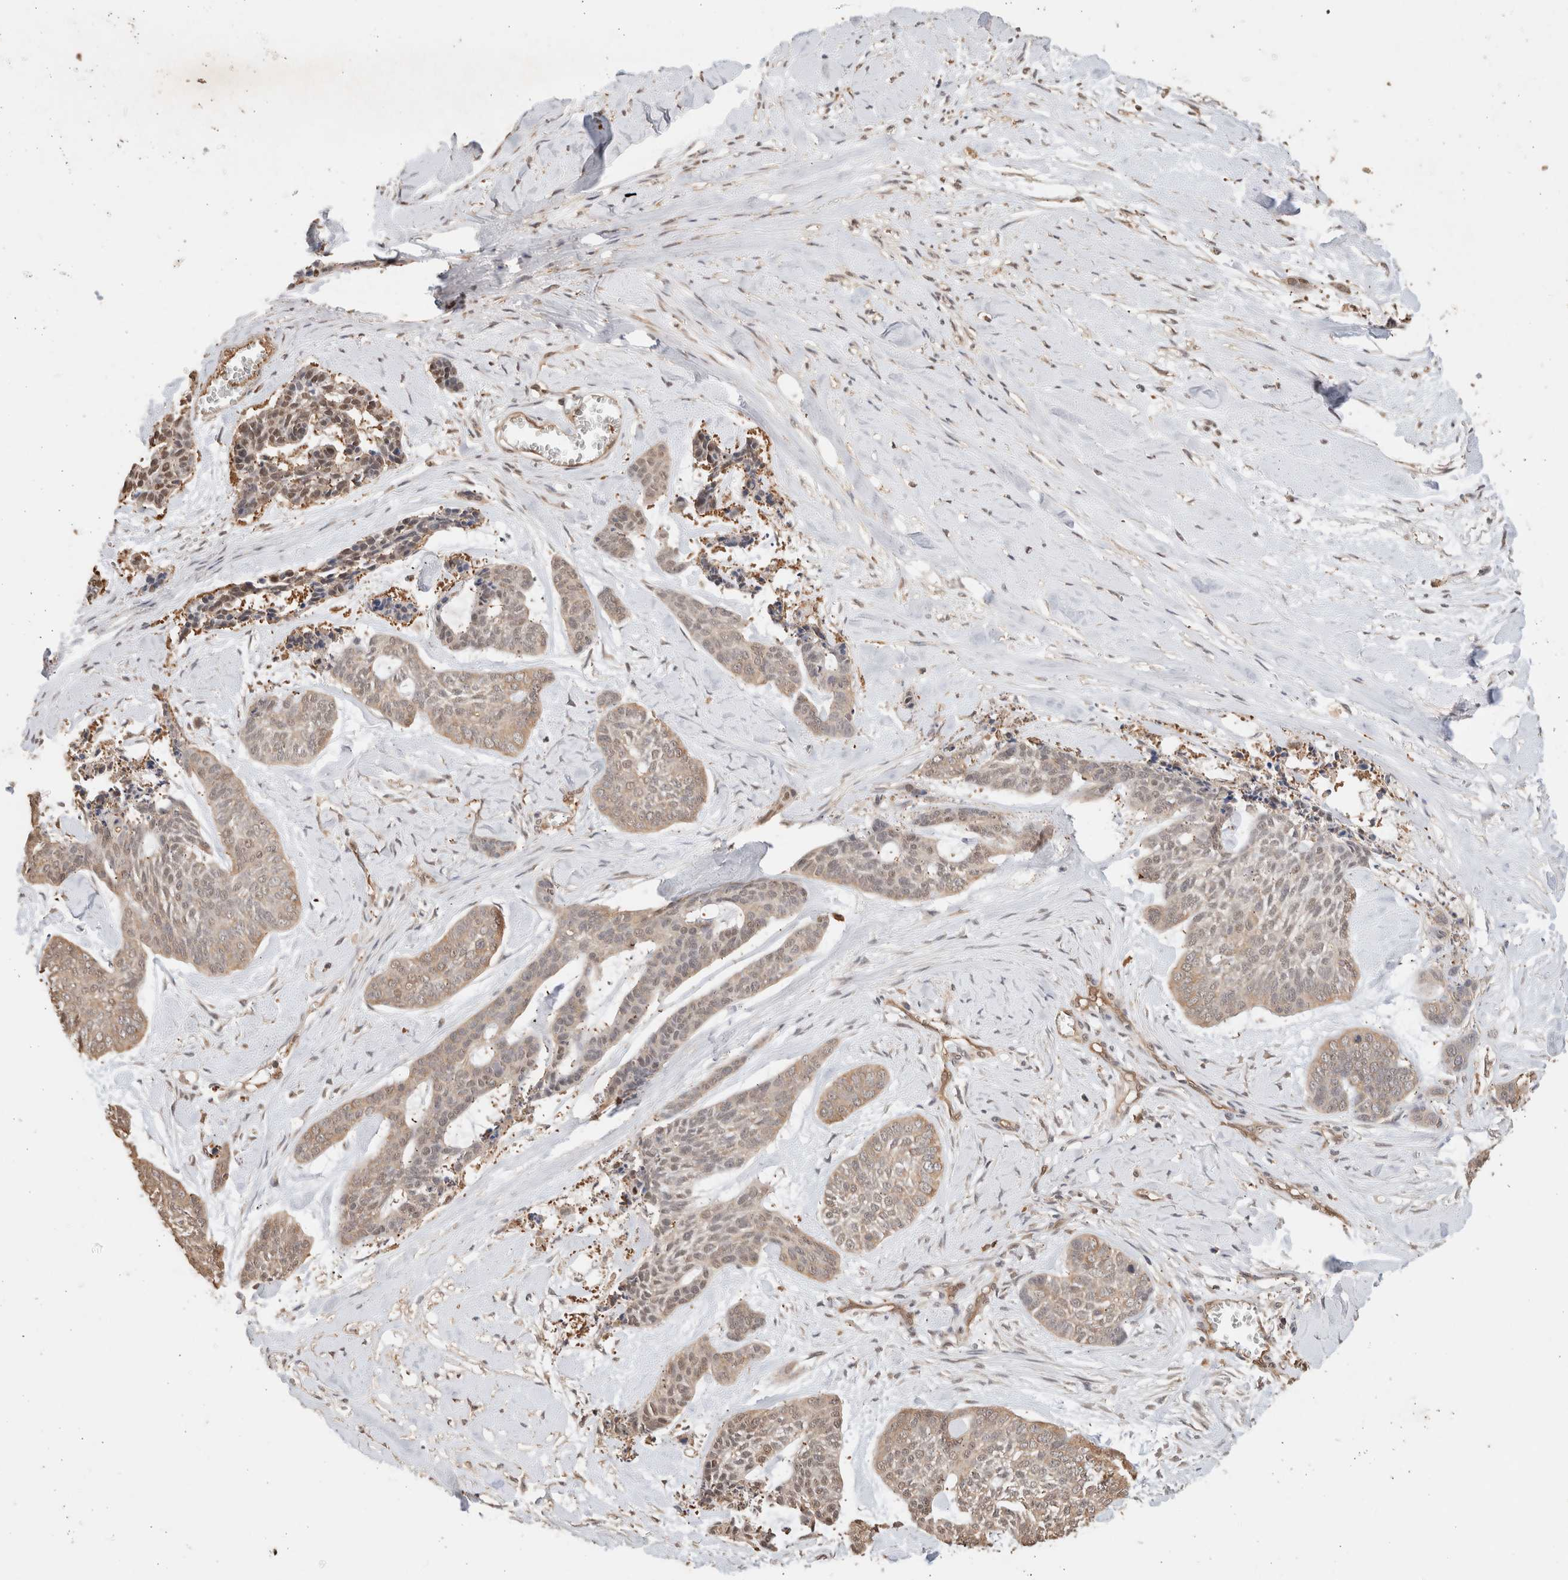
{"staining": {"intensity": "moderate", "quantity": ">75%", "location": "cytoplasmic/membranous,nuclear"}, "tissue": "skin cancer", "cell_type": "Tumor cells", "image_type": "cancer", "snomed": [{"axis": "morphology", "description": "Basal cell carcinoma"}, {"axis": "topography", "description": "Skin"}], "caption": "Immunohistochemistry (IHC) of human skin cancer demonstrates medium levels of moderate cytoplasmic/membranous and nuclear positivity in about >75% of tumor cells.", "gene": "YWHAH", "patient": {"sex": "female", "age": 64}}